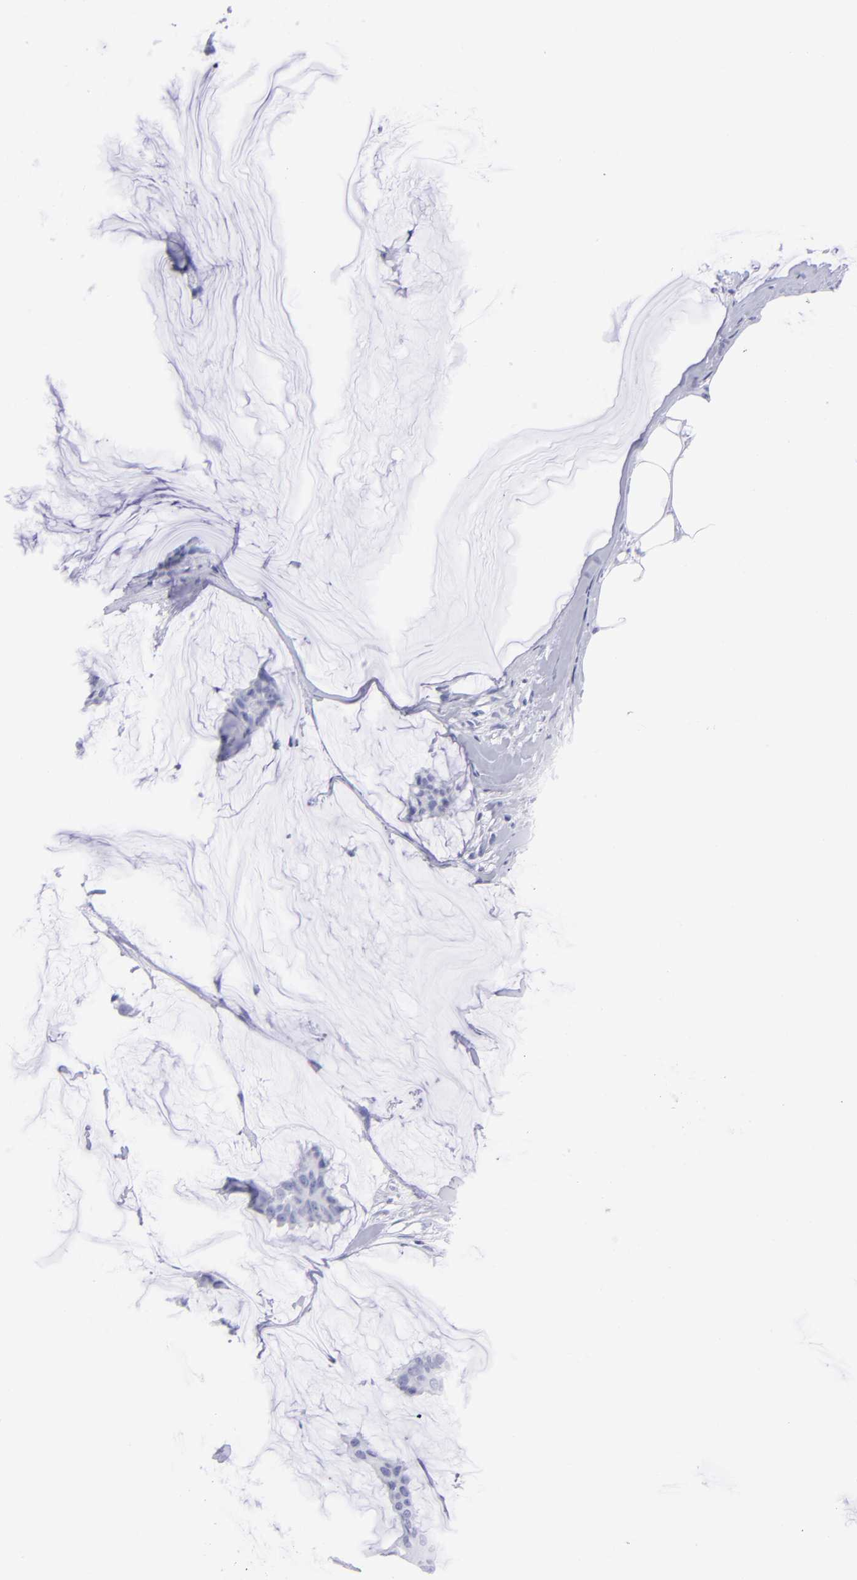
{"staining": {"intensity": "negative", "quantity": "none", "location": "none"}, "tissue": "breast cancer", "cell_type": "Tumor cells", "image_type": "cancer", "snomed": [{"axis": "morphology", "description": "Duct carcinoma"}, {"axis": "topography", "description": "Breast"}], "caption": "The image reveals no significant positivity in tumor cells of breast invasive ductal carcinoma.", "gene": "SLC1A3", "patient": {"sex": "female", "age": 93}}